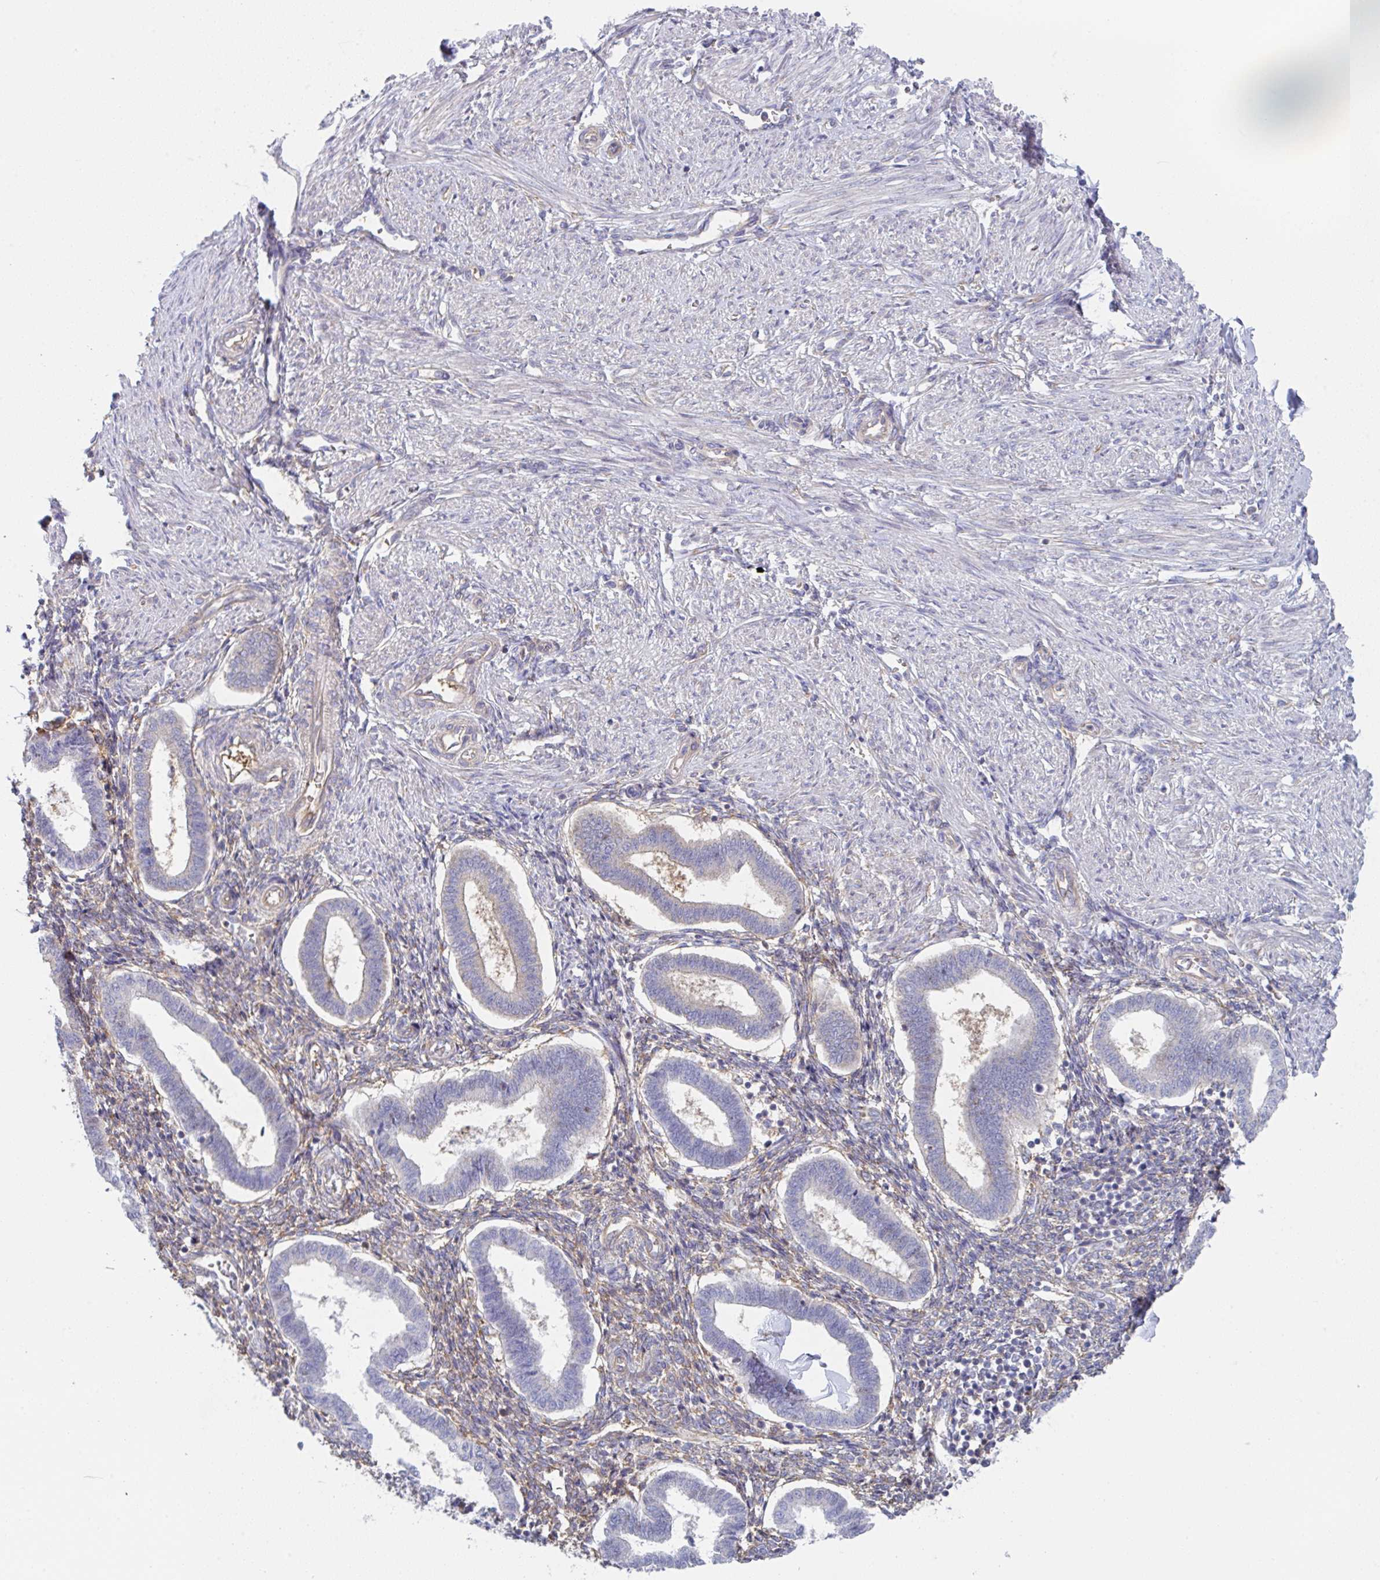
{"staining": {"intensity": "moderate", "quantity": "25%-75%", "location": "cytoplasmic/membranous"}, "tissue": "endometrium", "cell_type": "Cells in endometrial stroma", "image_type": "normal", "snomed": [{"axis": "morphology", "description": "Normal tissue, NOS"}, {"axis": "topography", "description": "Endometrium"}], "caption": "Endometrium stained for a protein (brown) reveals moderate cytoplasmic/membranous positive expression in approximately 25%-75% of cells in endometrial stroma.", "gene": "AMPD2", "patient": {"sex": "female", "age": 24}}